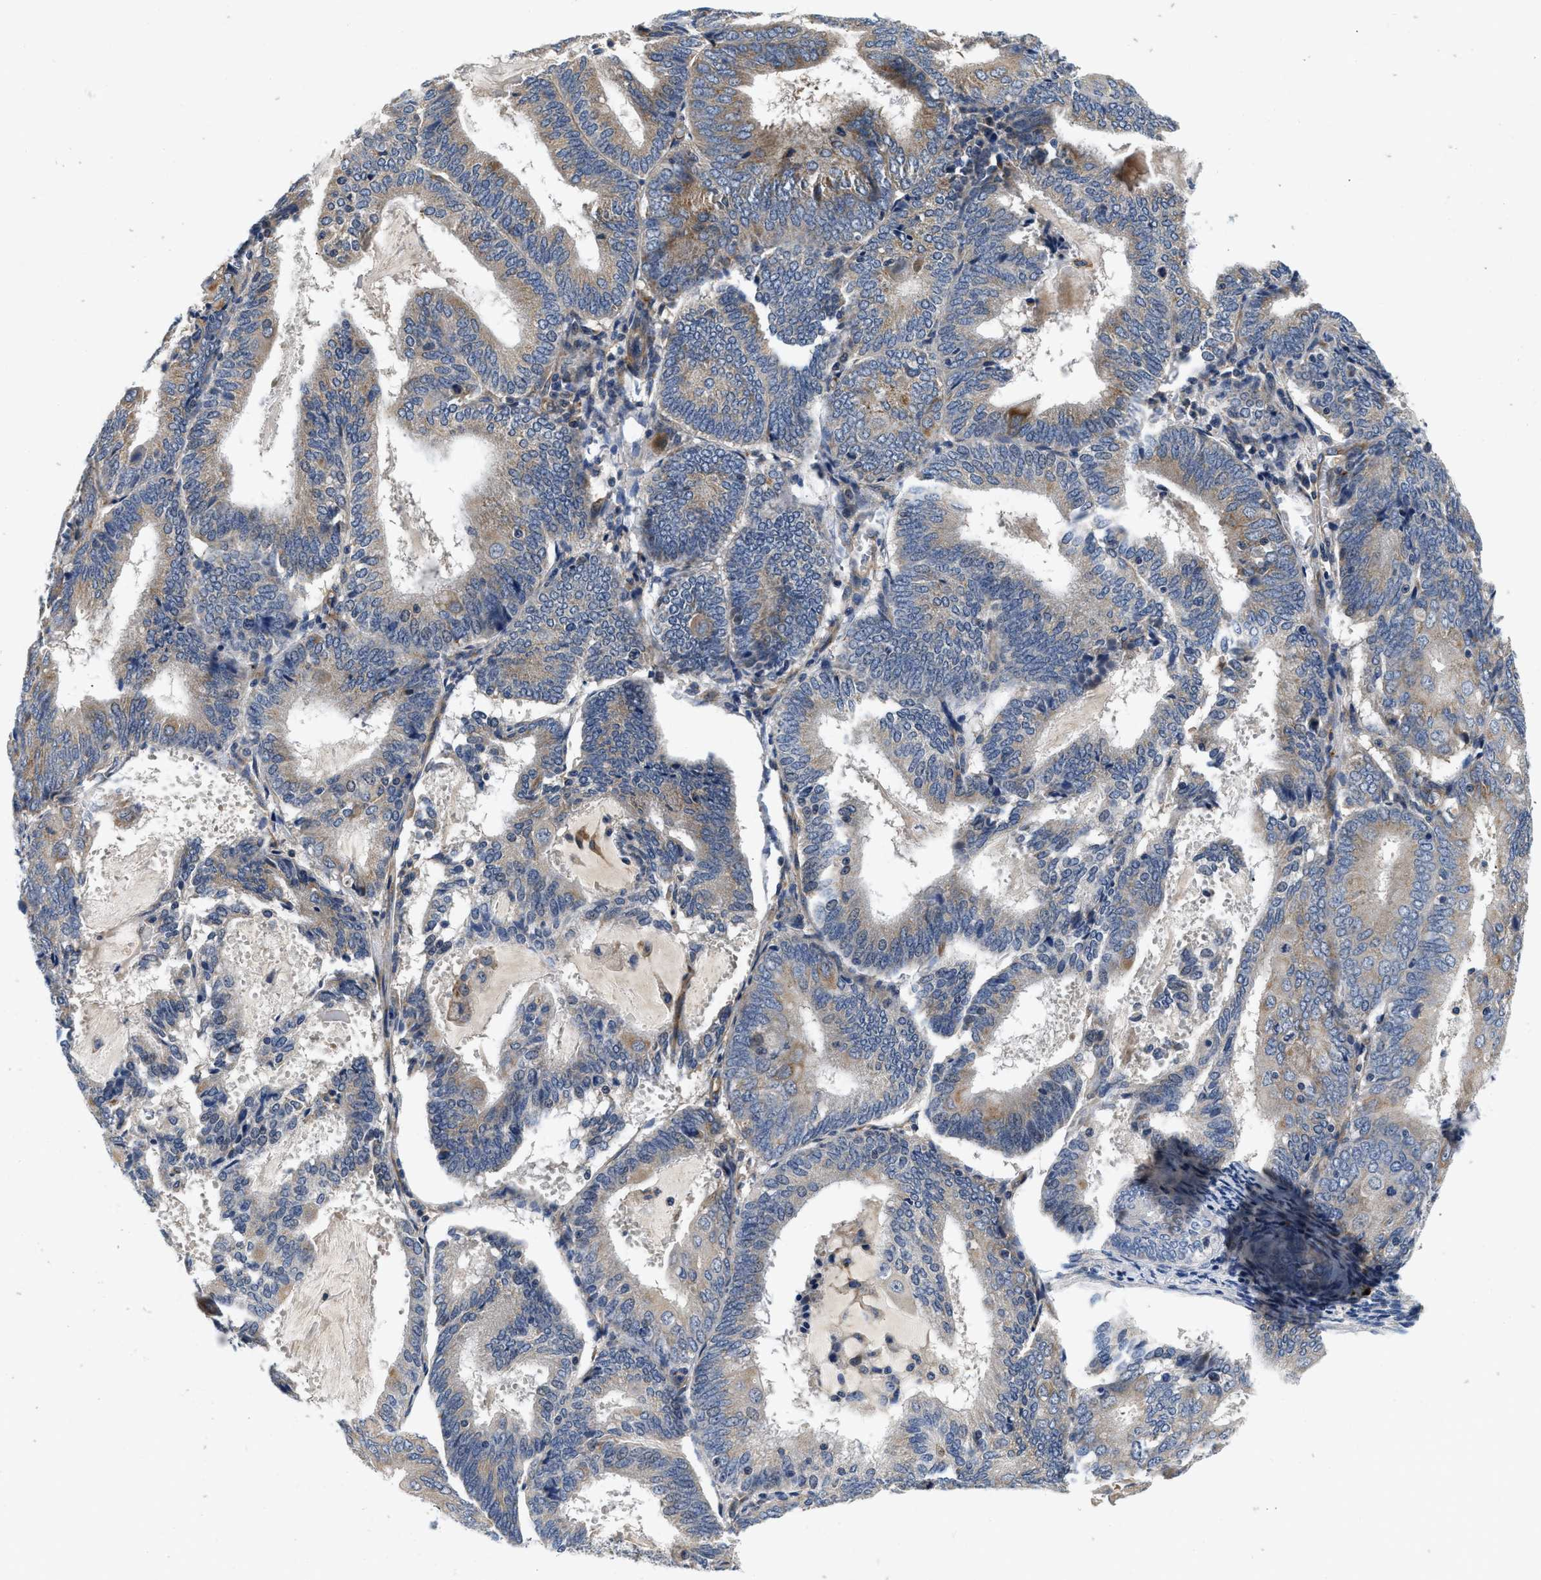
{"staining": {"intensity": "weak", "quantity": "25%-75%", "location": "cytoplasmic/membranous"}, "tissue": "endometrial cancer", "cell_type": "Tumor cells", "image_type": "cancer", "snomed": [{"axis": "morphology", "description": "Adenocarcinoma, NOS"}, {"axis": "topography", "description": "Endometrium"}], "caption": "Immunohistochemical staining of human endometrial adenocarcinoma displays low levels of weak cytoplasmic/membranous protein staining in about 25%-75% of tumor cells.", "gene": "NME6", "patient": {"sex": "female", "age": 81}}